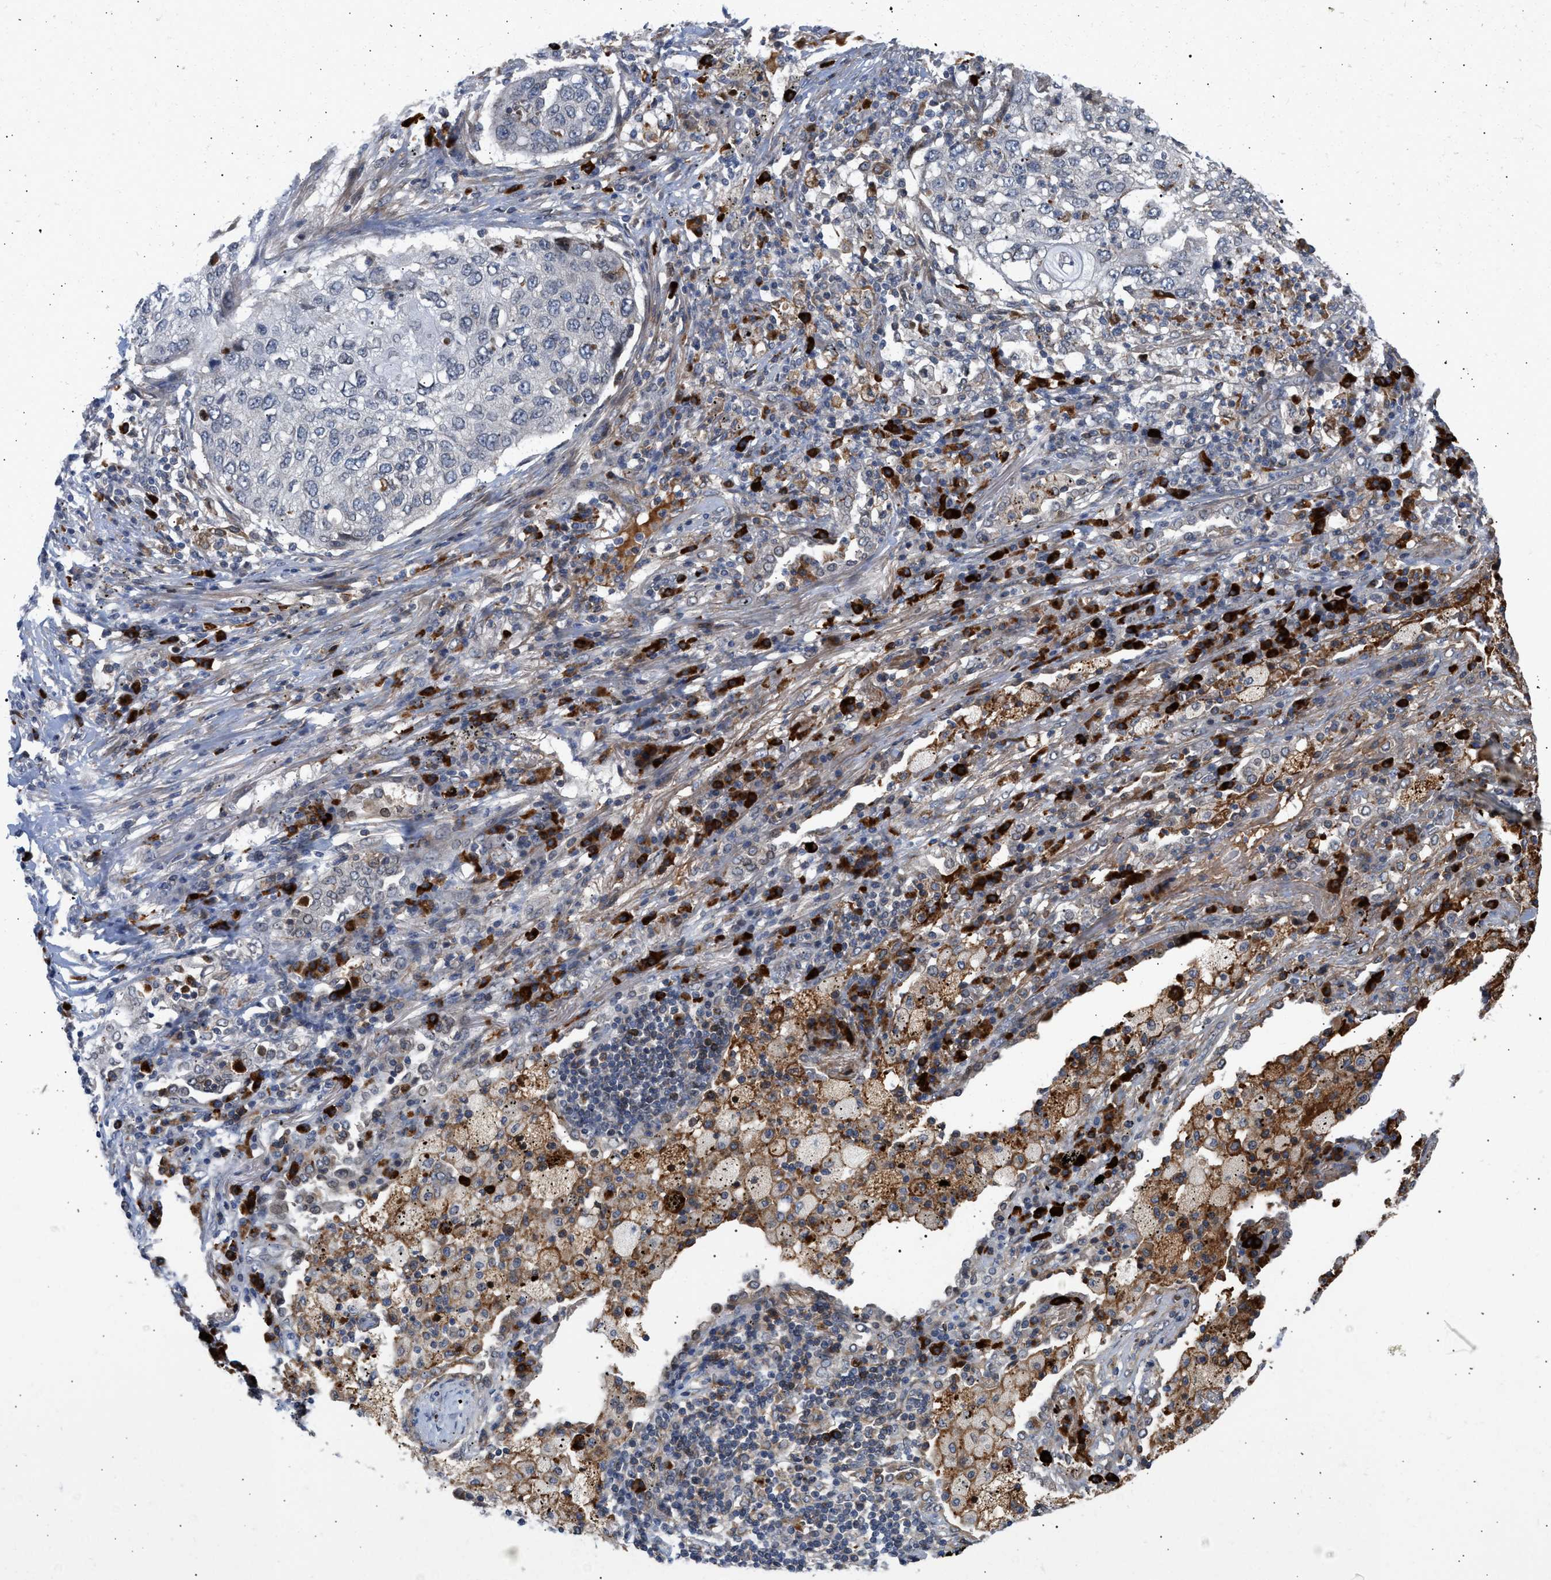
{"staining": {"intensity": "negative", "quantity": "none", "location": "none"}, "tissue": "lung cancer", "cell_type": "Tumor cells", "image_type": "cancer", "snomed": [{"axis": "morphology", "description": "Squamous cell carcinoma, NOS"}, {"axis": "topography", "description": "Lung"}], "caption": "Tumor cells are negative for protein expression in human lung cancer.", "gene": "NUP62", "patient": {"sex": "female", "age": 63}}